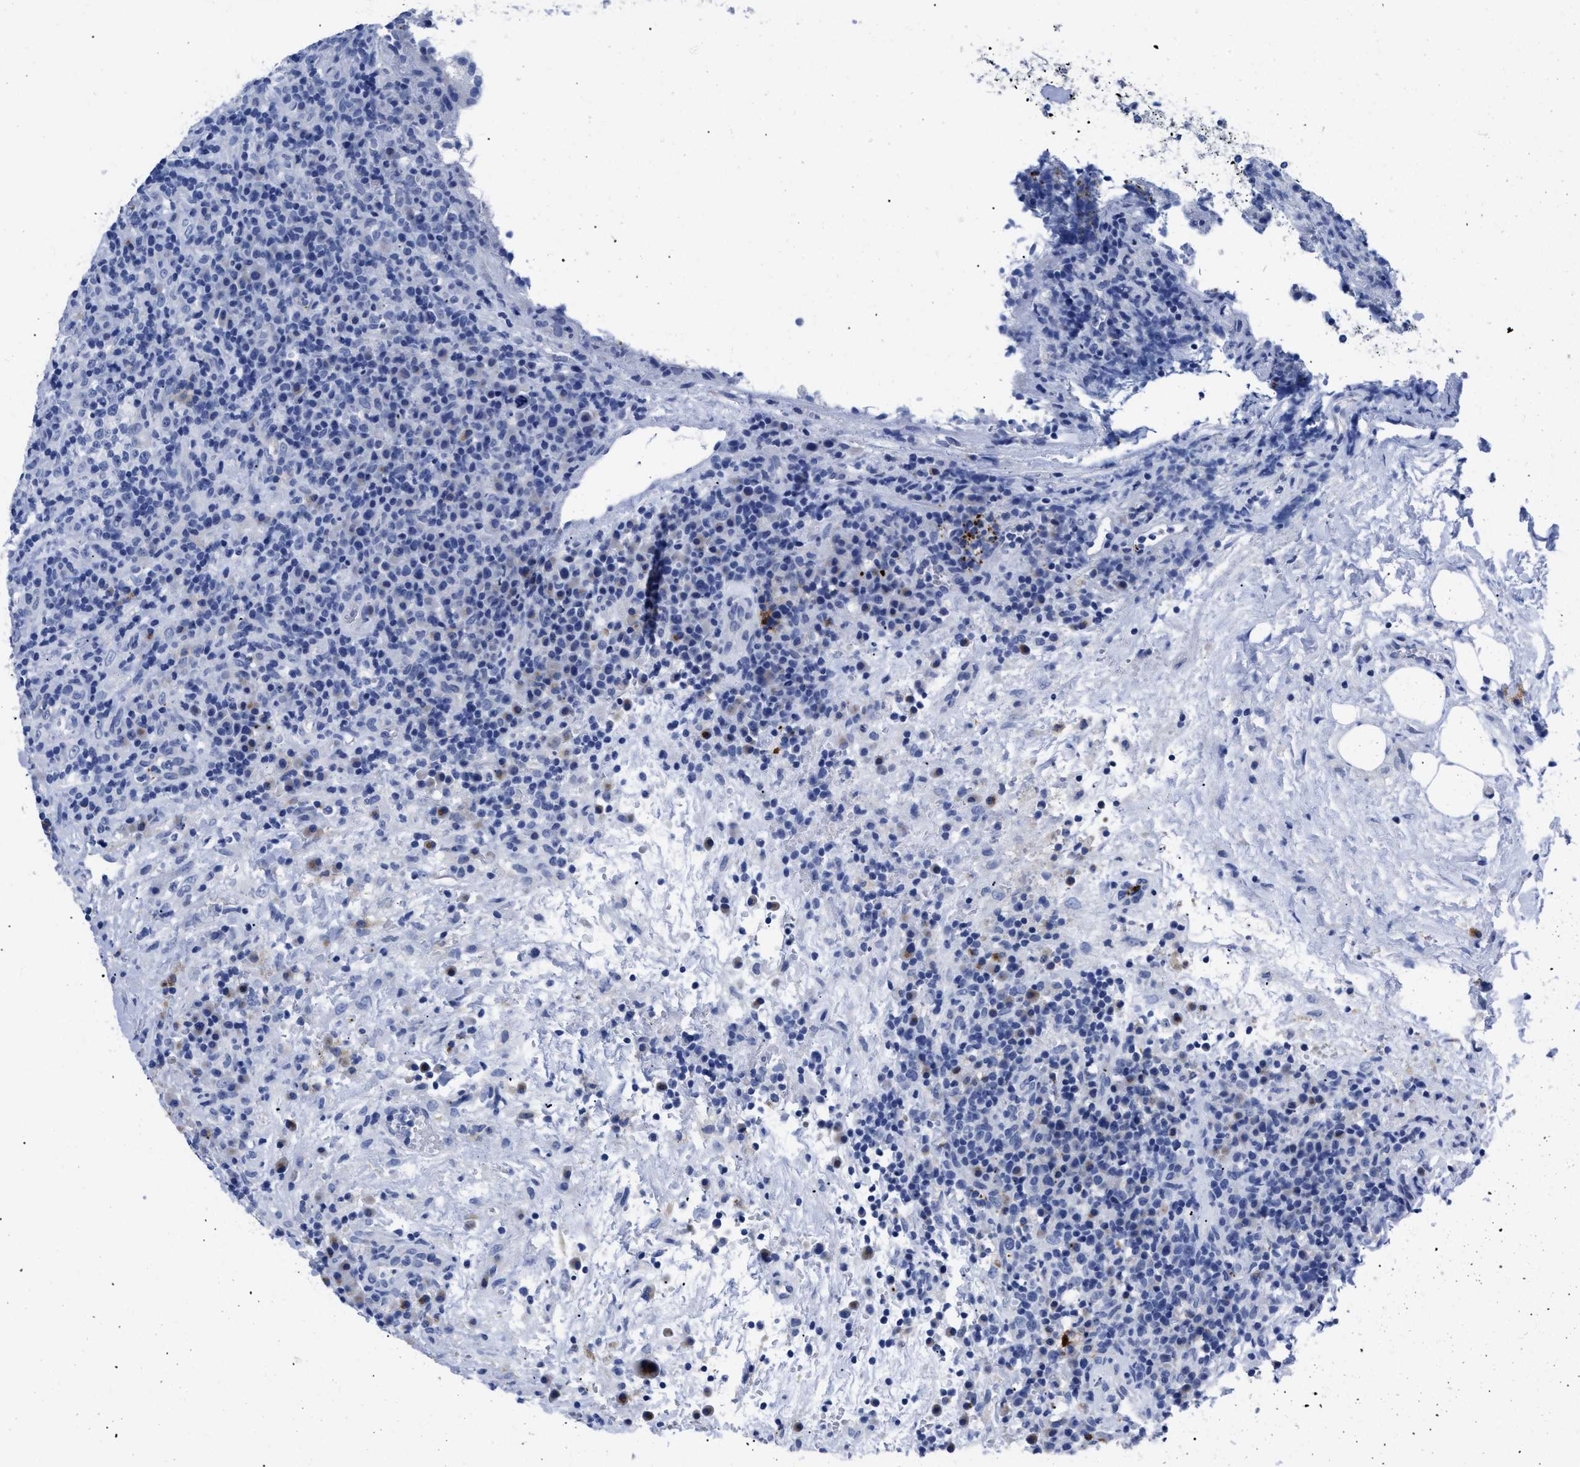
{"staining": {"intensity": "negative", "quantity": "none", "location": "none"}, "tissue": "lymphoma", "cell_type": "Tumor cells", "image_type": "cancer", "snomed": [{"axis": "morphology", "description": "Malignant lymphoma, non-Hodgkin's type, High grade"}, {"axis": "topography", "description": "Lymph node"}], "caption": "Tumor cells show no significant protein expression in malignant lymphoma, non-Hodgkin's type (high-grade).", "gene": "TREML1", "patient": {"sex": "female", "age": 76}}